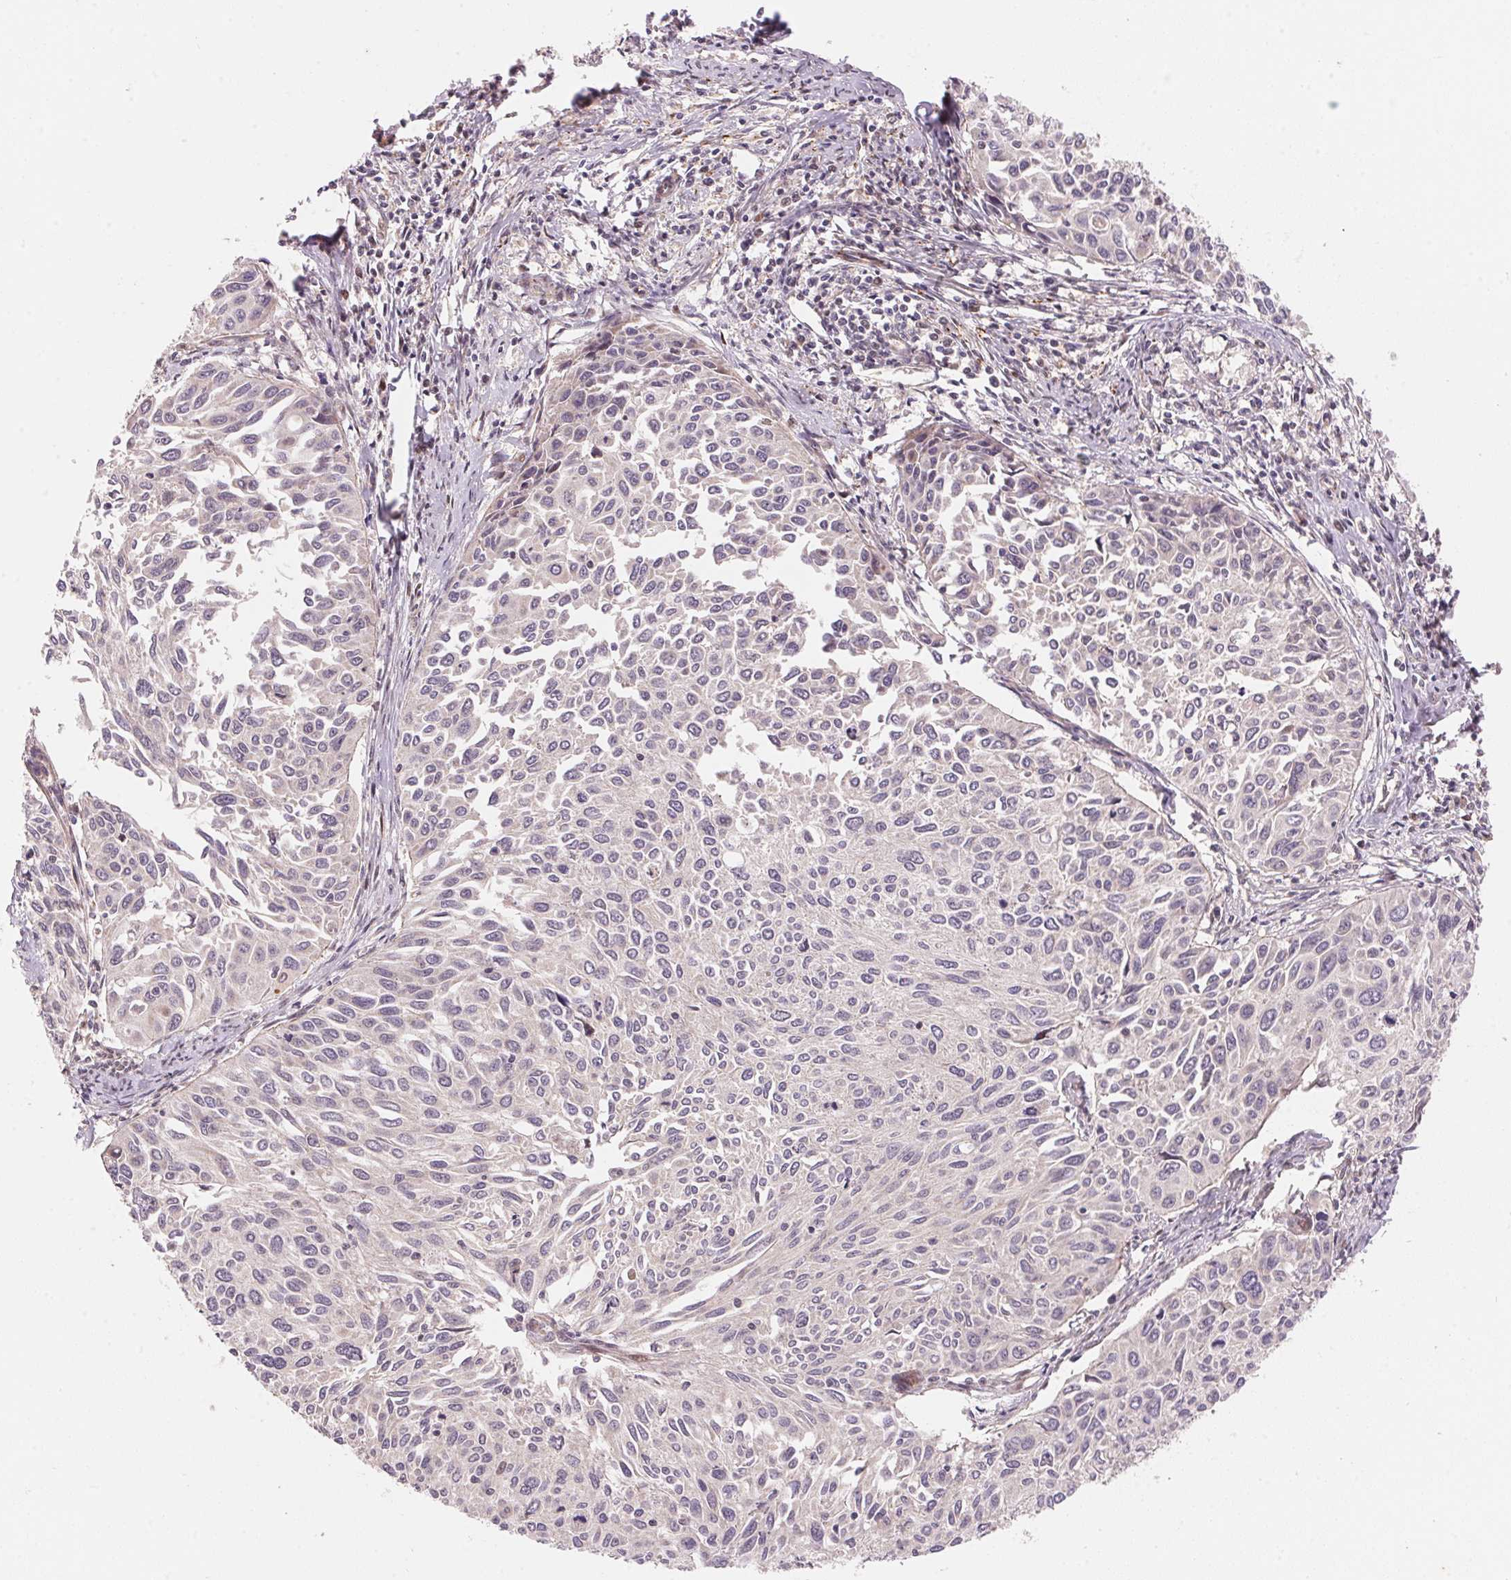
{"staining": {"intensity": "negative", "quantity": "none", "location": "none"}, "tissue": "cervical cancer", "cell_type": "Tumor cells", "image_type": "cancer", "snomed": [{"axis": "morphology", "description": "Squamous cell carcinoma, NOS"}, {"axis": "topography", "description": "Cervix"}], "caption": "Immunohistochemical staining of human squamous cell carcinoma (cervical) reveals no significant positivity in tumor cells.", "gene": "TNIP2", "patient": {"sex": "female", "age": 50}}